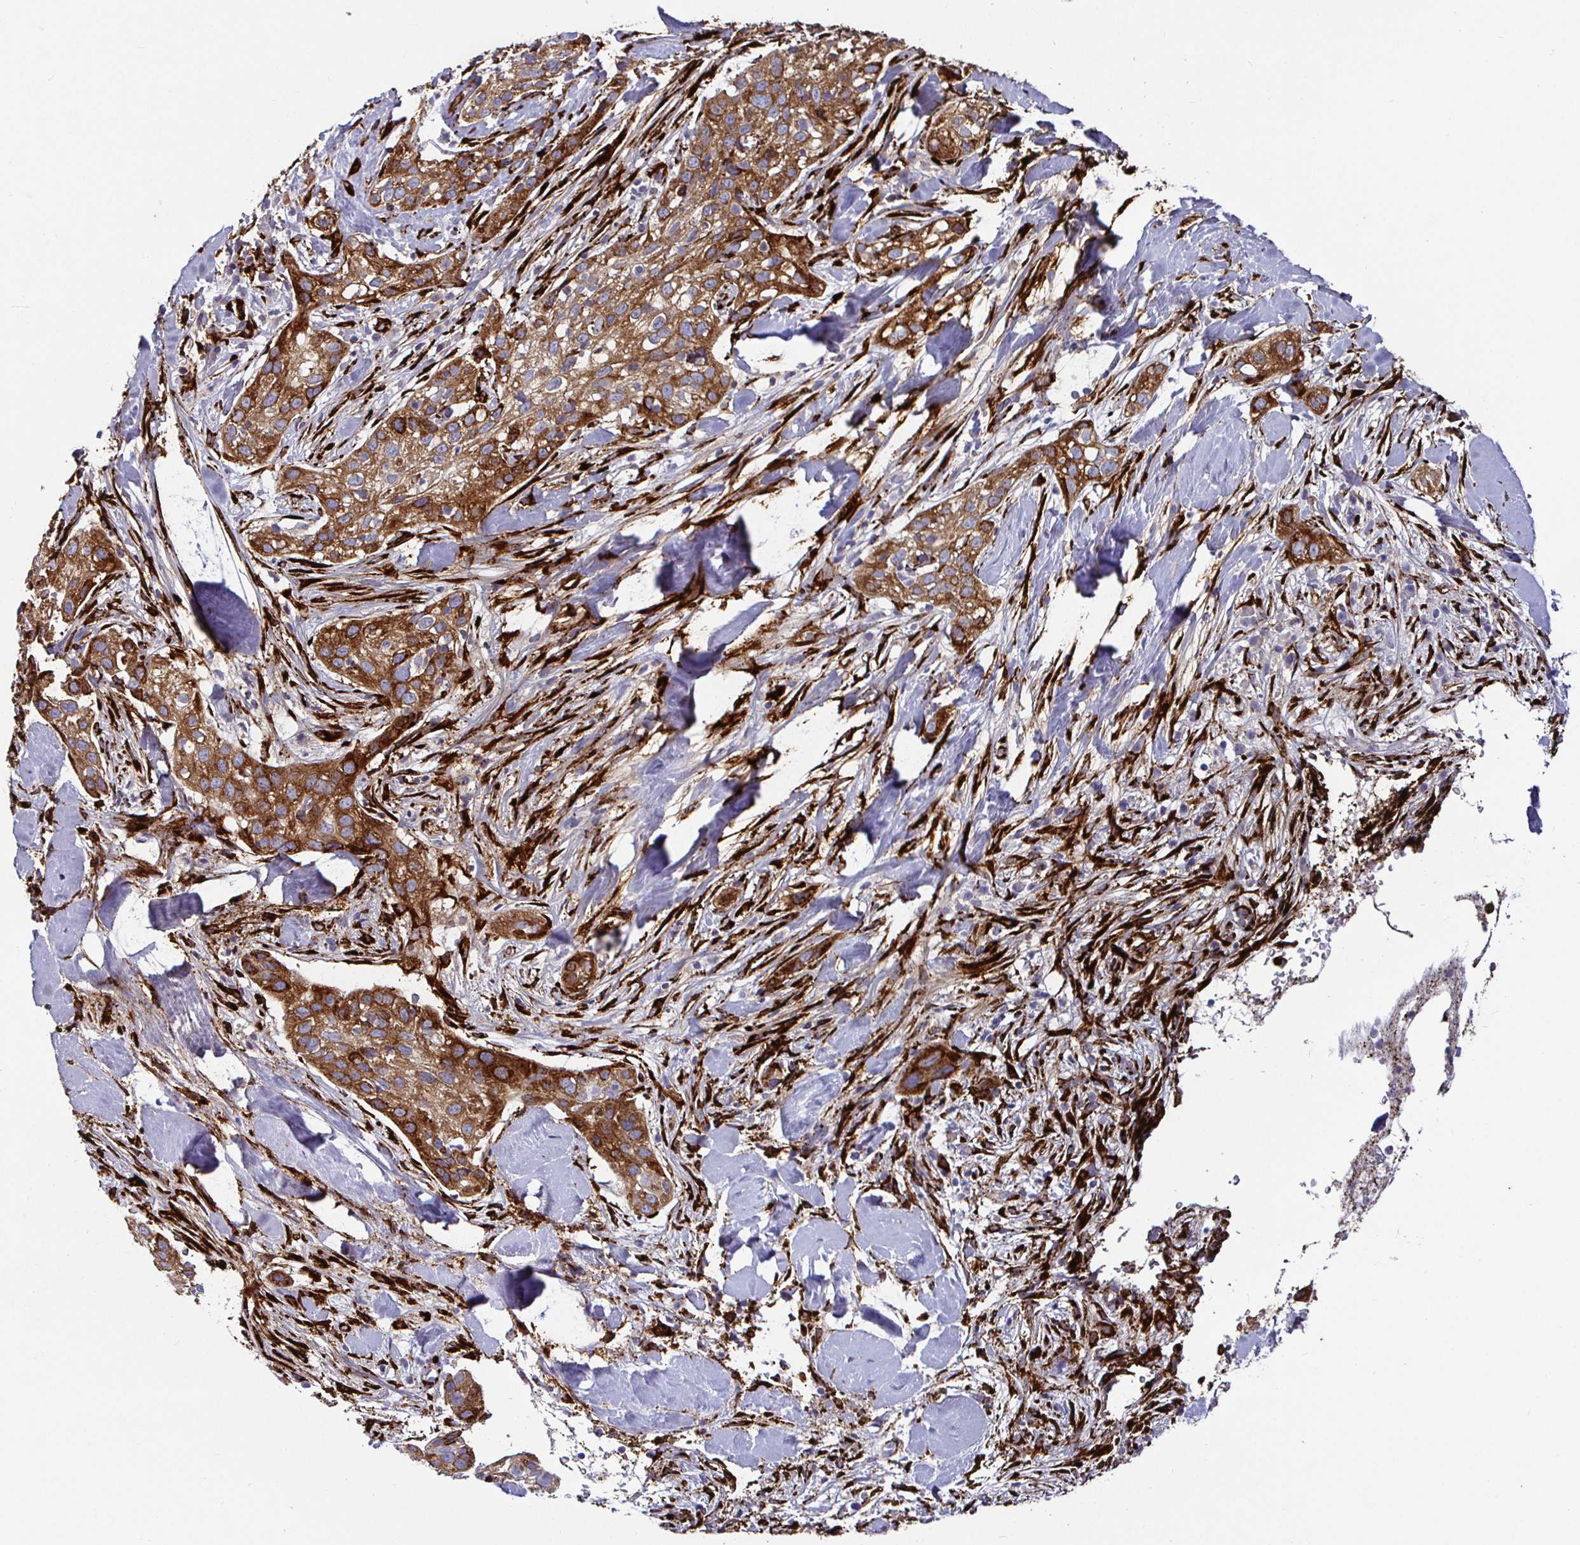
{"staining": {"intensity": "strong", "quantity": ">75%", "location": "cytoplasmic/membranous"}, "tissue": "skin cancer", "cell_type": "Tumor cells", "image_type": "cancer", "snomed": [{"axis": "morphology", "description": "Squamous cell carcinoma, NOS"}, {"axis": "topography", "description": "Skin"}], "caption": "Strong cytoplasmic/membranous protein expression is identified in about >75% of tumor cells in skin cancer.", "gene": "P4HA2", "patient": {"sex": "male", "age": 82}}